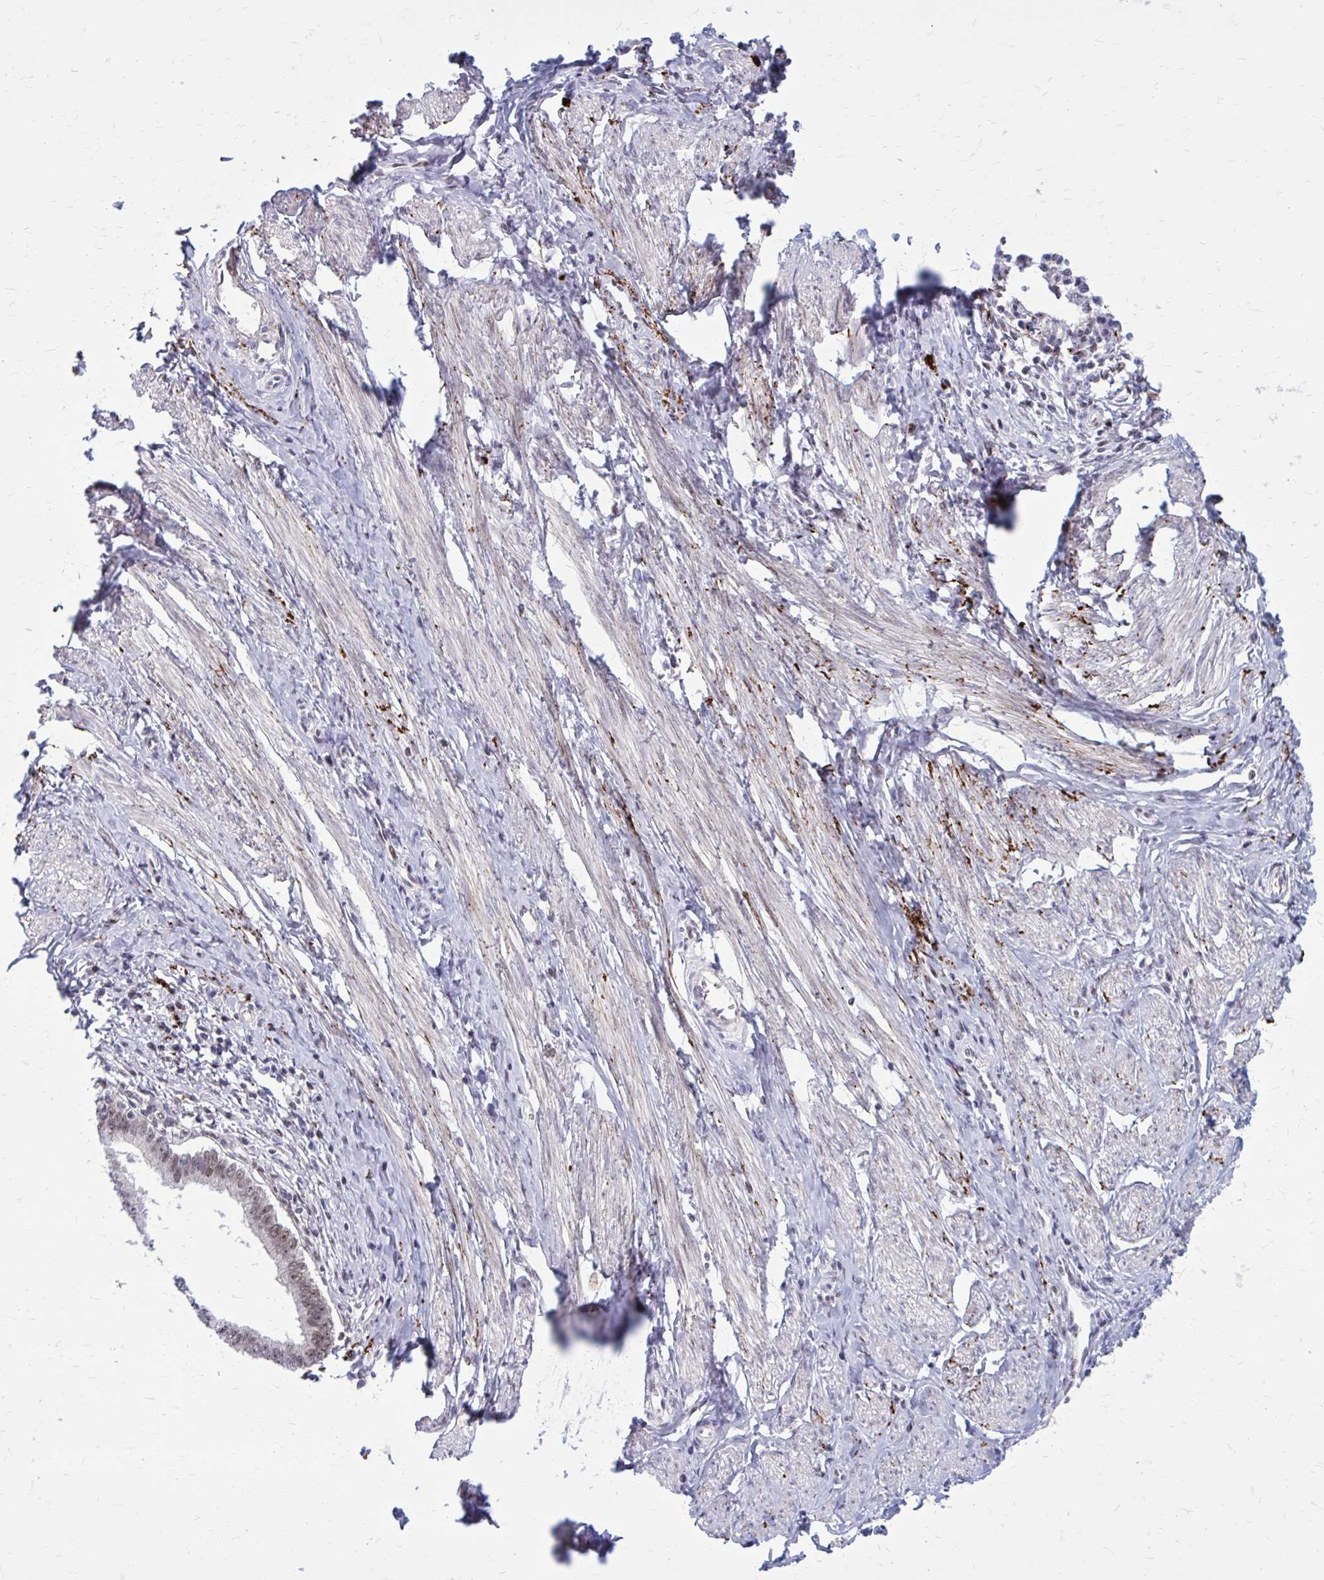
{"staining": {"intensity": "weak", "quantity": "25%-75%", "location": "nuclear"}, "tissue": "cervical cancer", "cell_type": "Tumor cells", "image_type": "cancer", "snomed": [{"axis": "morphology", "description": "Adenocarcinoma, NOS"}, {"axis": "topography", "description": "Cervix"}], "caption": "Immunohistochemistry photomicrograph of human adenocarcinoma (cervical) stained for a protein (brown), which shows low levels of weak nuclear staining in about 25%-75% of tumor cells.", "gene": "PSME4", "patient": {"sex": "female", "age": 36}}